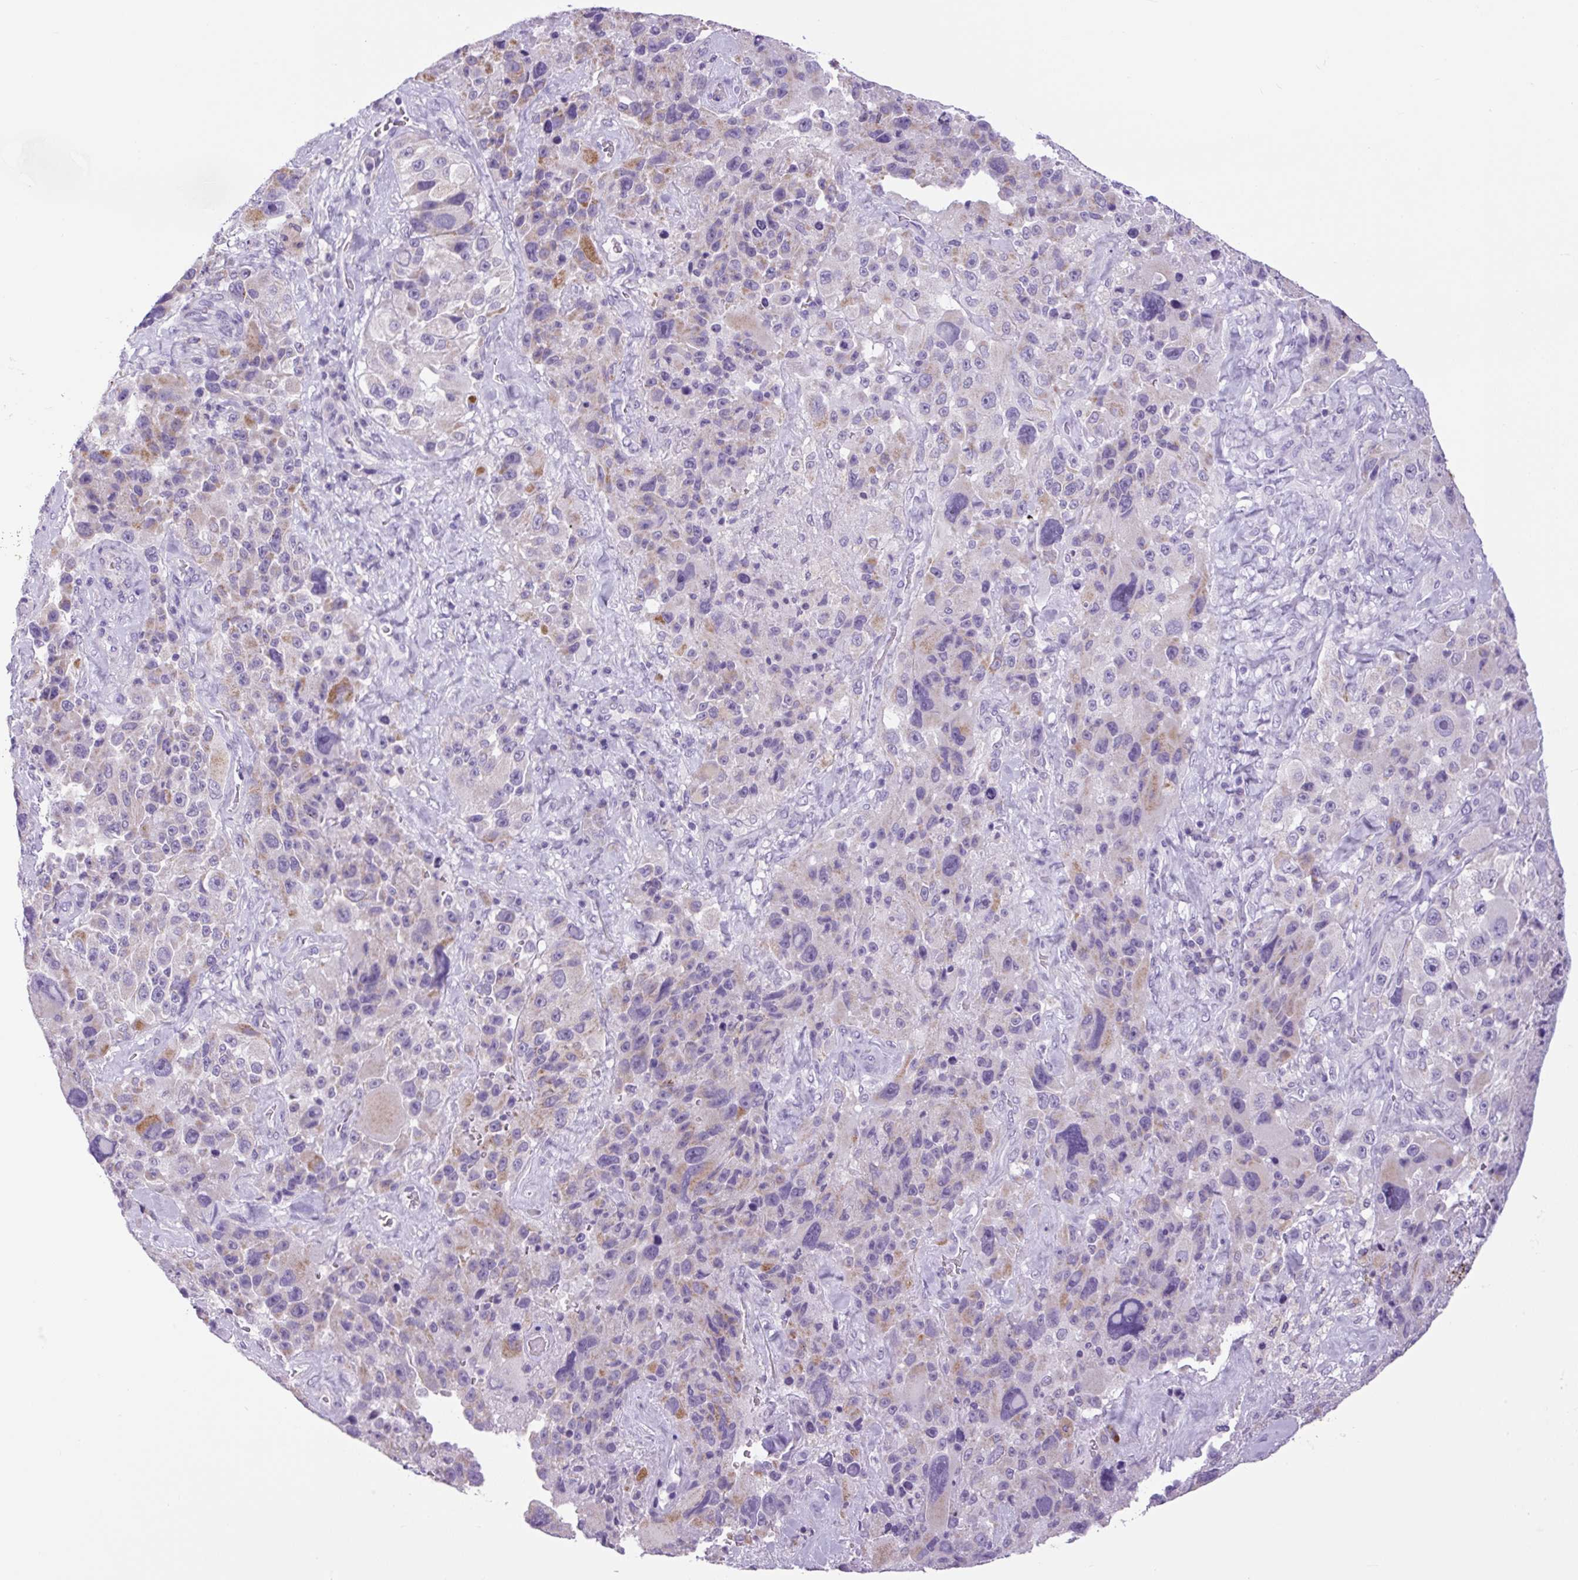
{"staining": {"intensity": "moderate", "quantity": "<25%", "location": "cytoplasmic/membranous"}, "tissue": "melanoma", "cell_type": "Tumor cells", "image_type": "cancer", "snomed": [{"axis": "morphology", "description": "Malignant melanoma, Metastatic site"}, {"axis": "topography", "description": "Lymph node"}], "caption": "The histopathology image exhibits staining of malignant melanoma (metastatic site), revealing moderate cytoplasmic/membranous protein expression (brown color) within tumor cells.", "gene": "CHGA", "patient": {"sex": "male", "age": 62}}